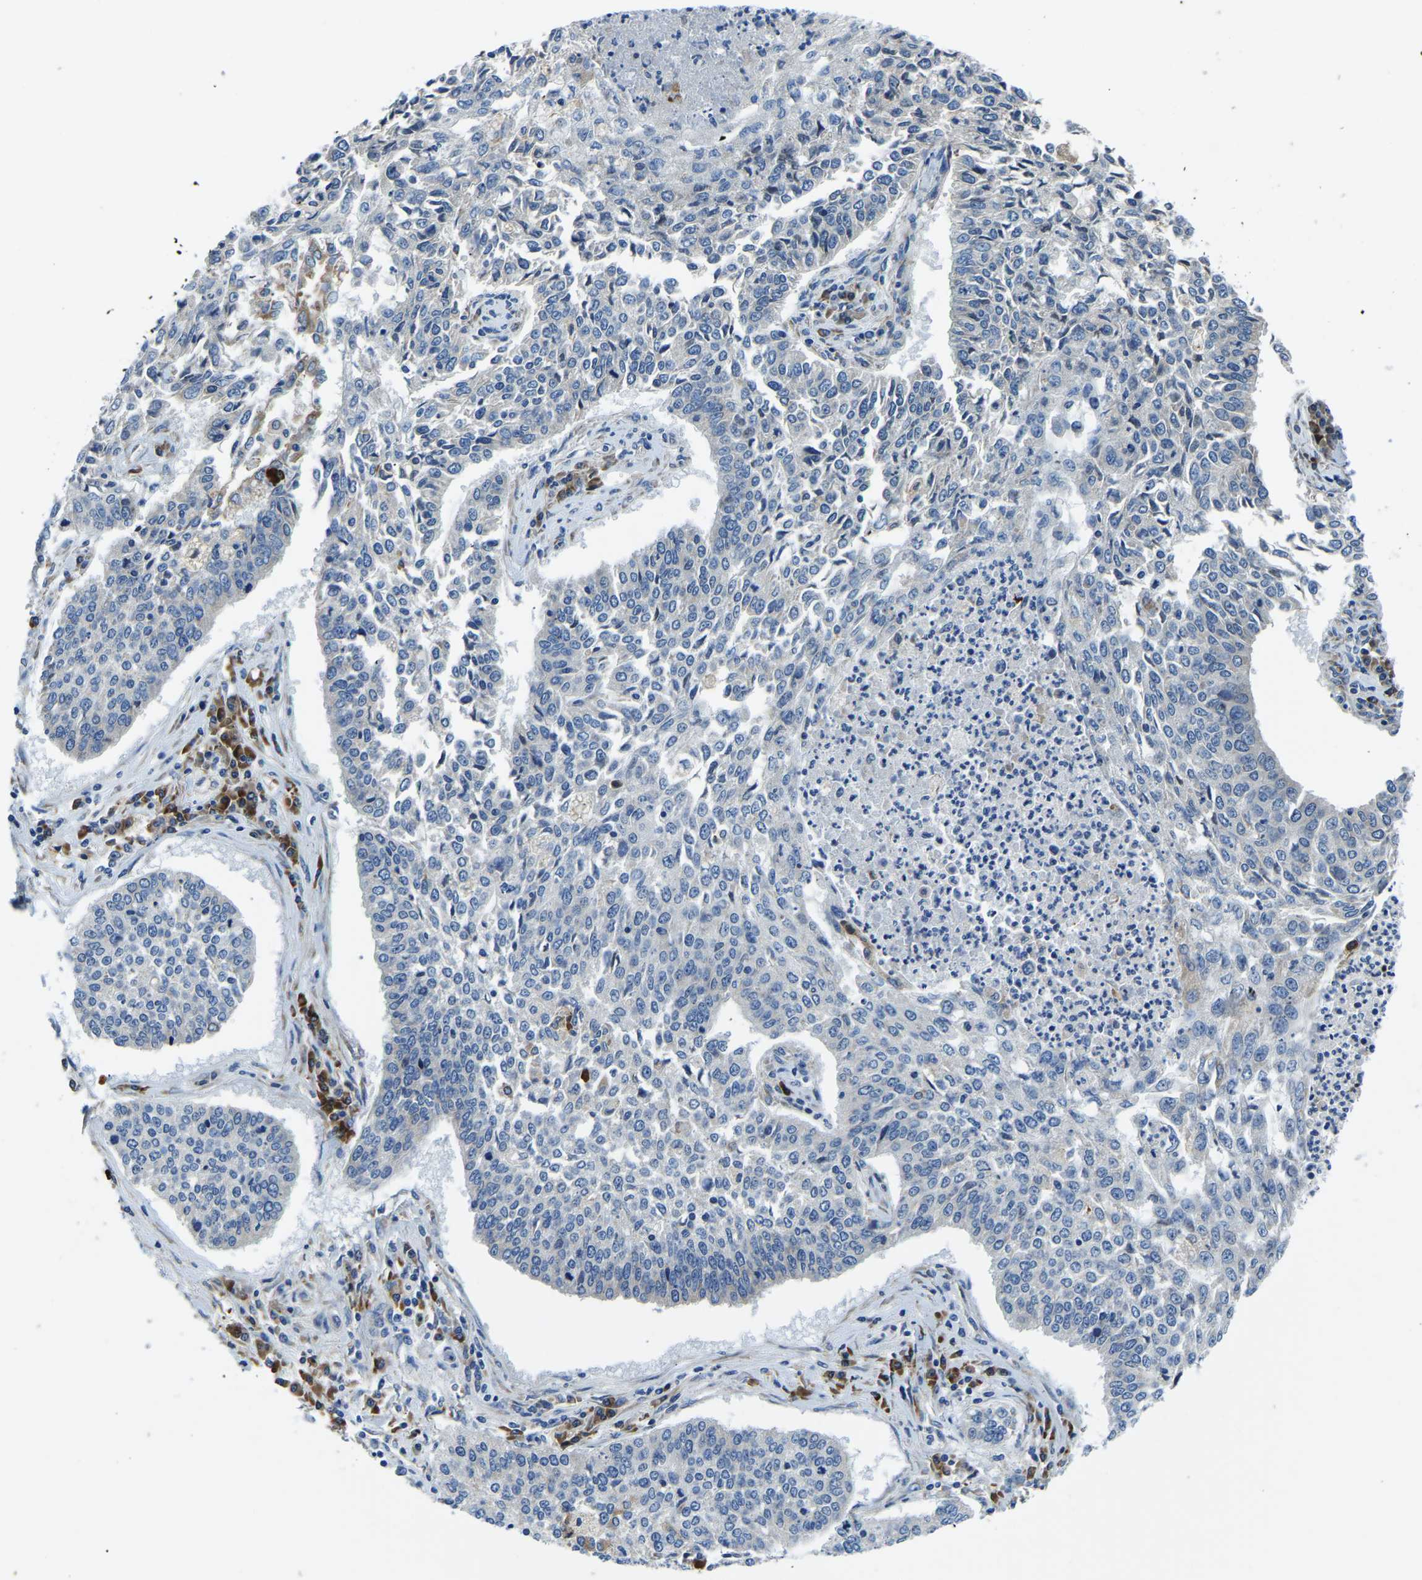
{"staining": {"intensity": "negative", "quantity": "none", "location": "none"}, "tissue": "lung cancer", "cell_type": "Tumor cells", "image_type": "cancer", "snomed": [{"axis": "morphology", "description": "Normal tissue, NOS"}, {"axis": "morphology", "description": "Squamous cell carcinoma, NOS"}, {"axis": "topography", "description": "Cartilage tissue"}, {"axis": "topography", "description": "Bronchus"}, {"axis": "topography", "description": "Lung"}], "caption": "IHC micrograph of neoplastic tissue: human lung squamous cell carcinoma stained with DAB (3,3'-diaminobenzidine) exhibits no significant protein expression in tumor cells.", "gene": "LIAS", "patient": {"sex": "female", "age": 49}}